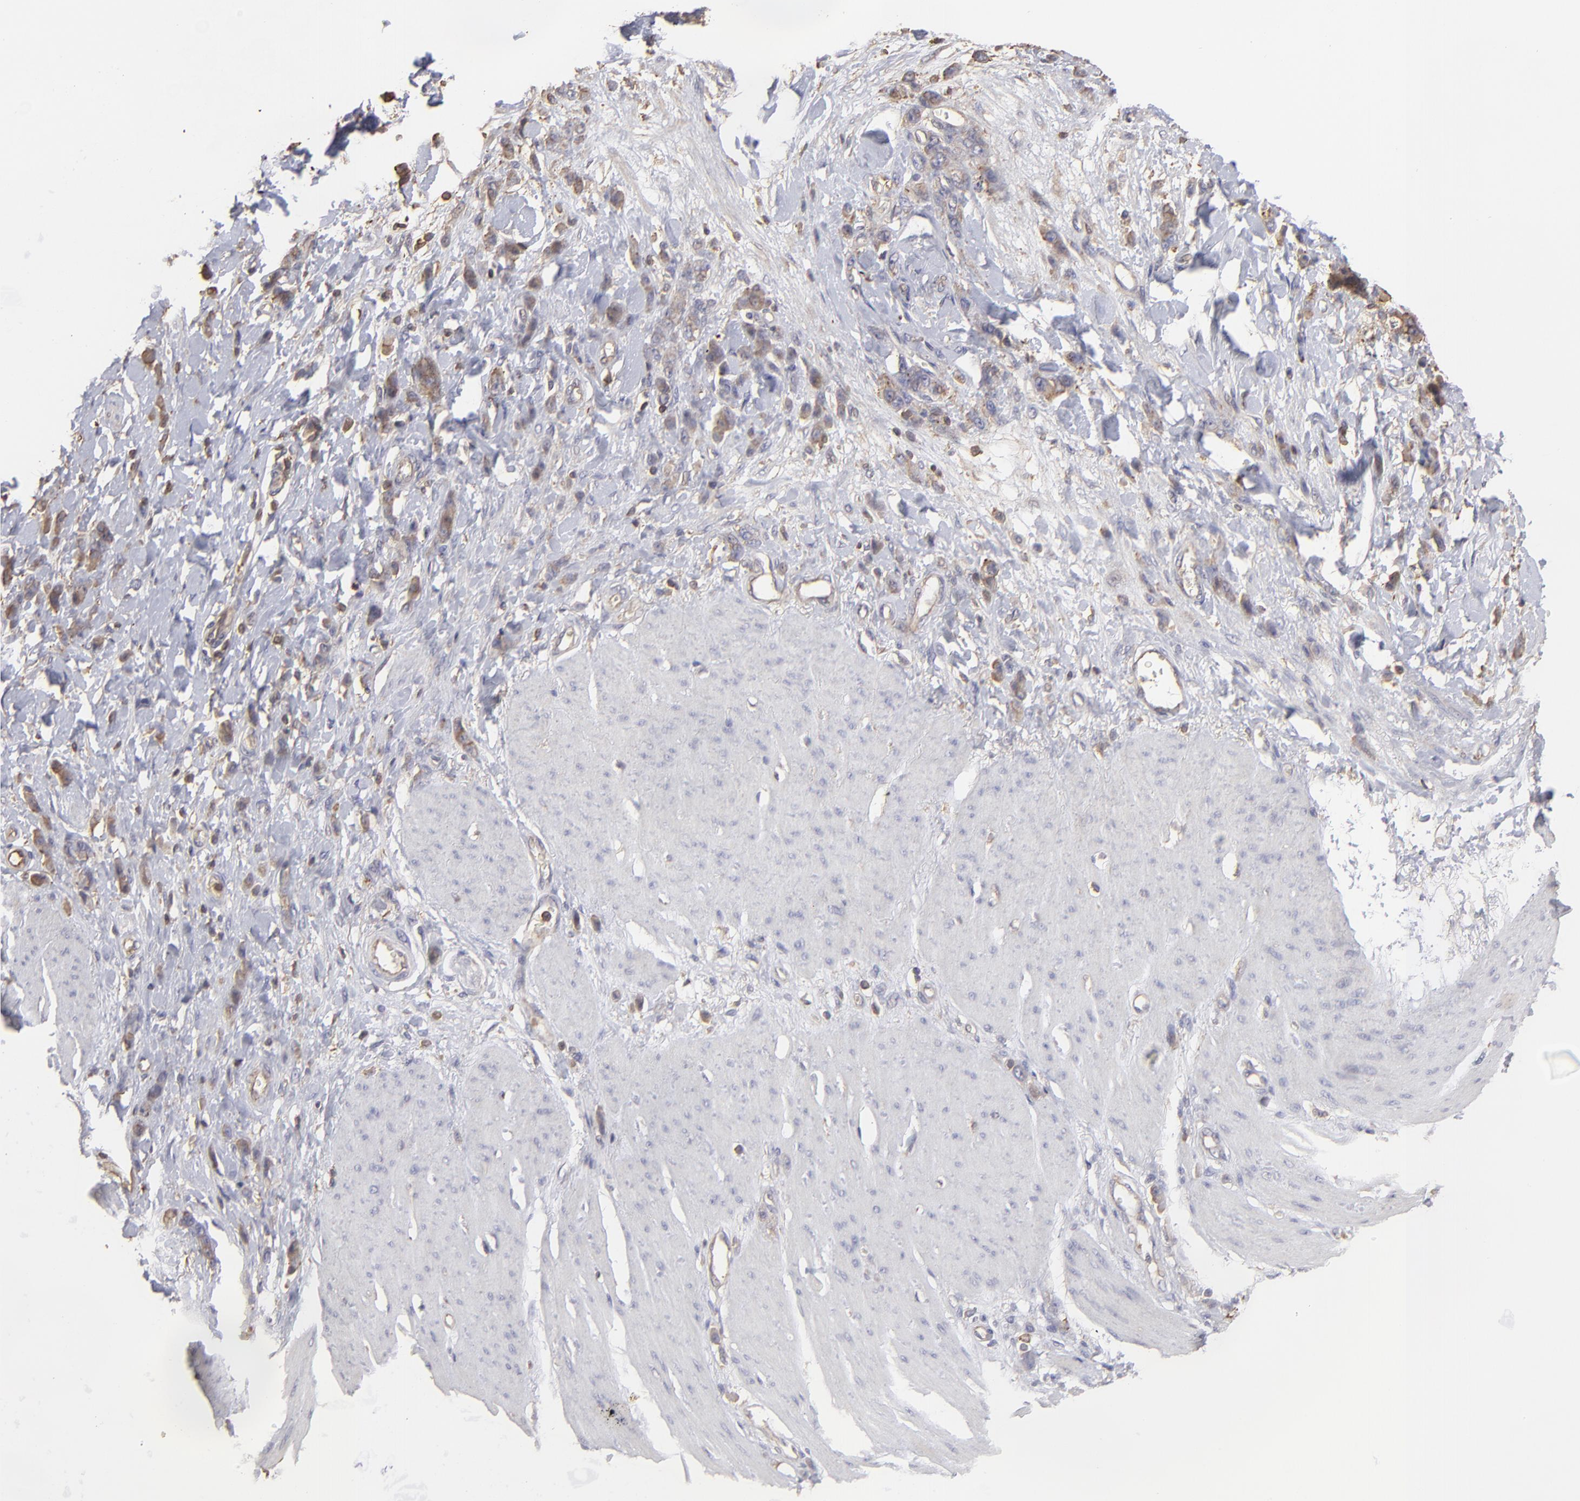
{"staining": {"intensity": "weak", "quantity": ">75%", "location": "cytoplasmic/membranous"}, "tissue": "stomach cancer", "cell_type": "Tumor cells", "image_type": "cancer", "snomed": [{"axis": "morphology", "description": "Normal tissue, NOS"}, {"axis": "morphology", "description": "Adenocarcinoma, NOS"}, {"axis": "topography", "description": "Stomach"}], "caption": "Stomach cancer (adenocarcinoma) was stained to show a protein in brown. There is low levels of weak cytoplasmic/membranous positivity in about >75% of tumor cells.", "gene": "ACTB", "patient": {"sex": "male", "age": 82}}